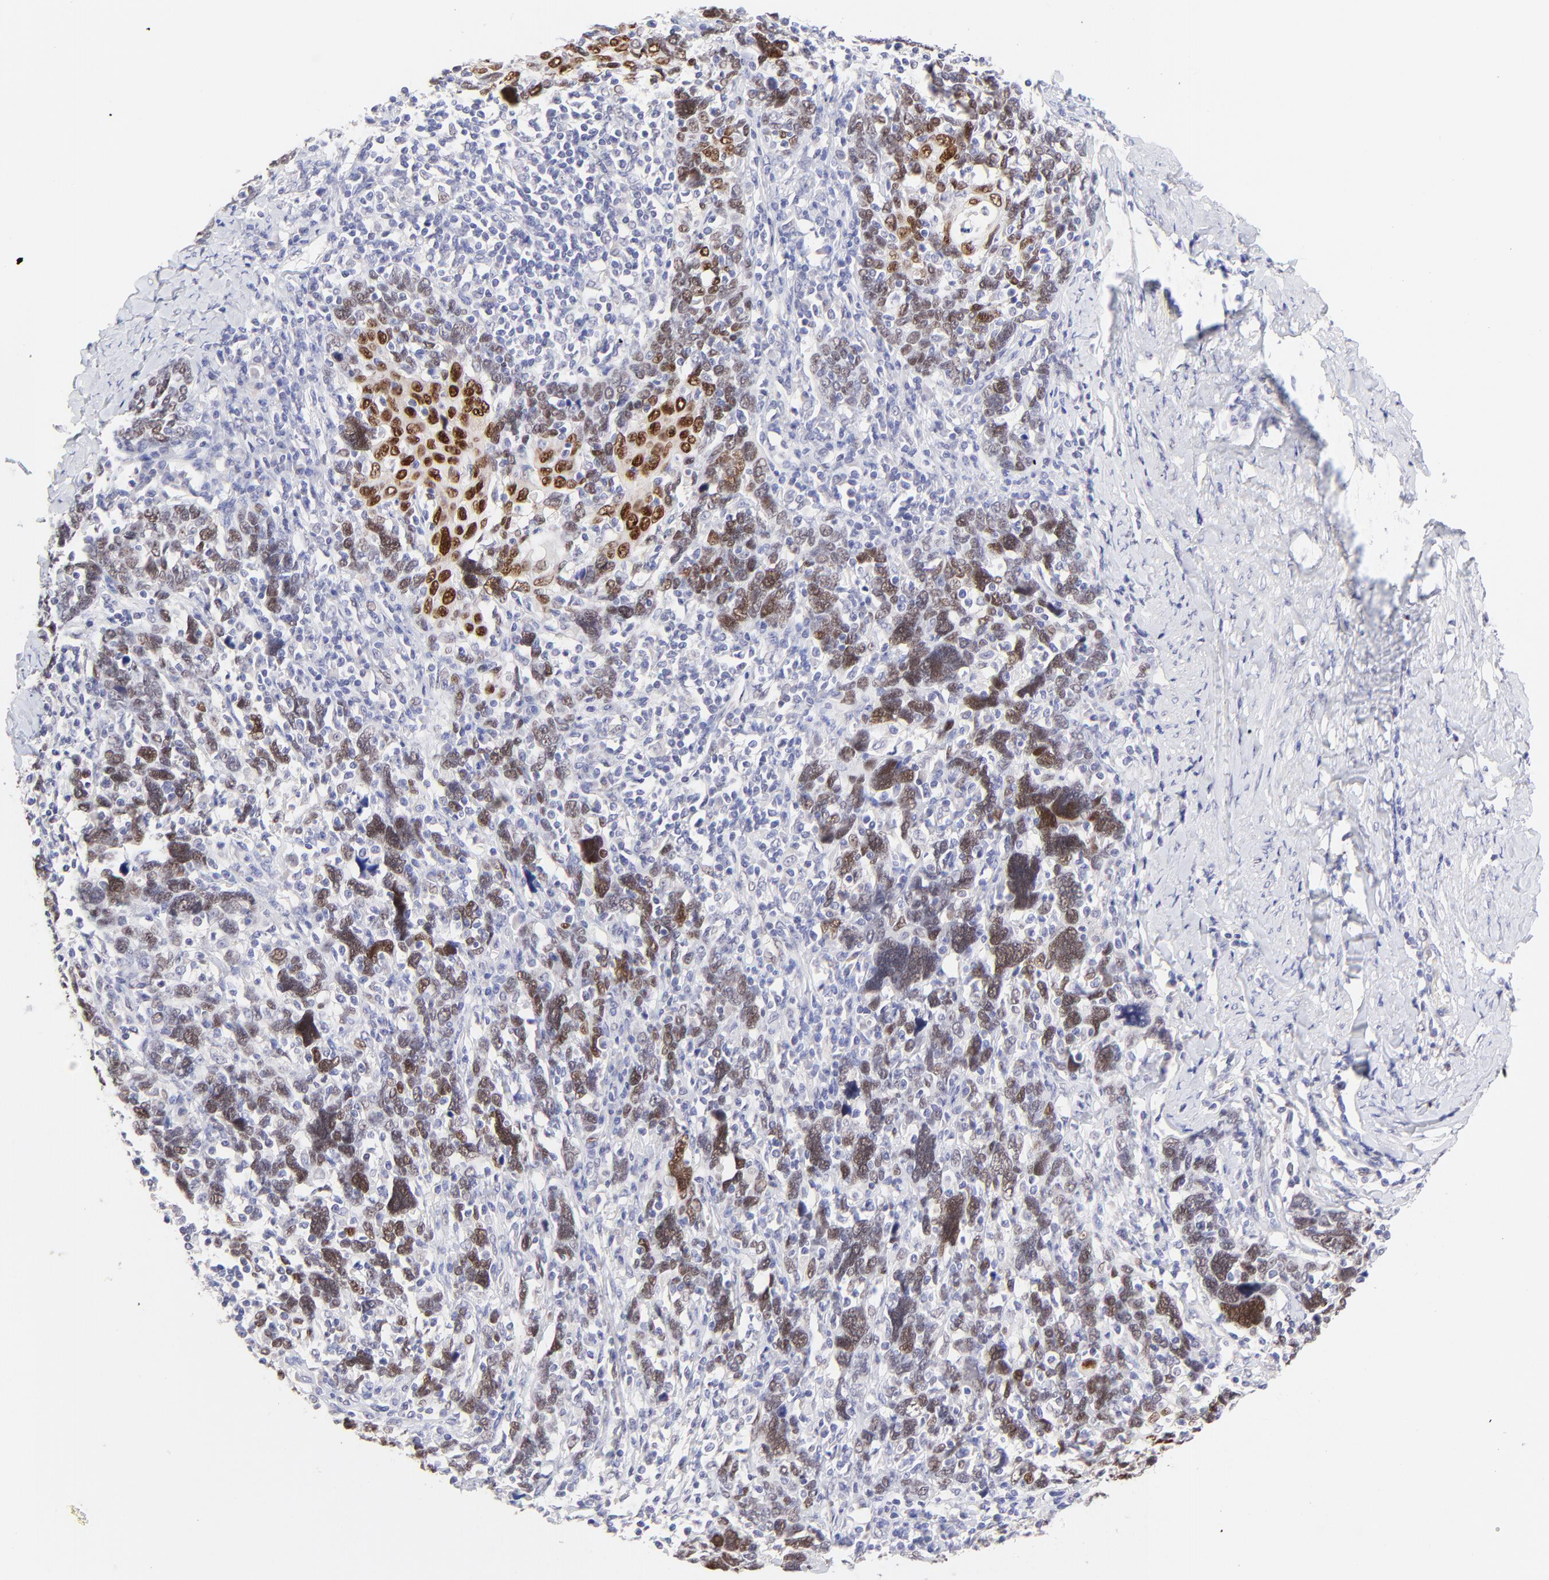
{"staining": {"intensity": "strong", "quantity": "<25%", "location": "nuclear"}, "tissue": "cervical cancer", "cell_type": "Tumor cells", "image_type": "cancer", "snomed": [{"axis": "morphology", "description": "Squamous cell carcinoma, NOS"}, {"axis": "topography", "description": "Cervix"}], "caption": "Immunohistochemistry of cervical cancer (squamous cell carcinoma) demonstrates medium levels of strong nuclear staining in about <25% of tumor cells.", "gene": "KLF4", "patient": {"sex": "female", "age": 41}}